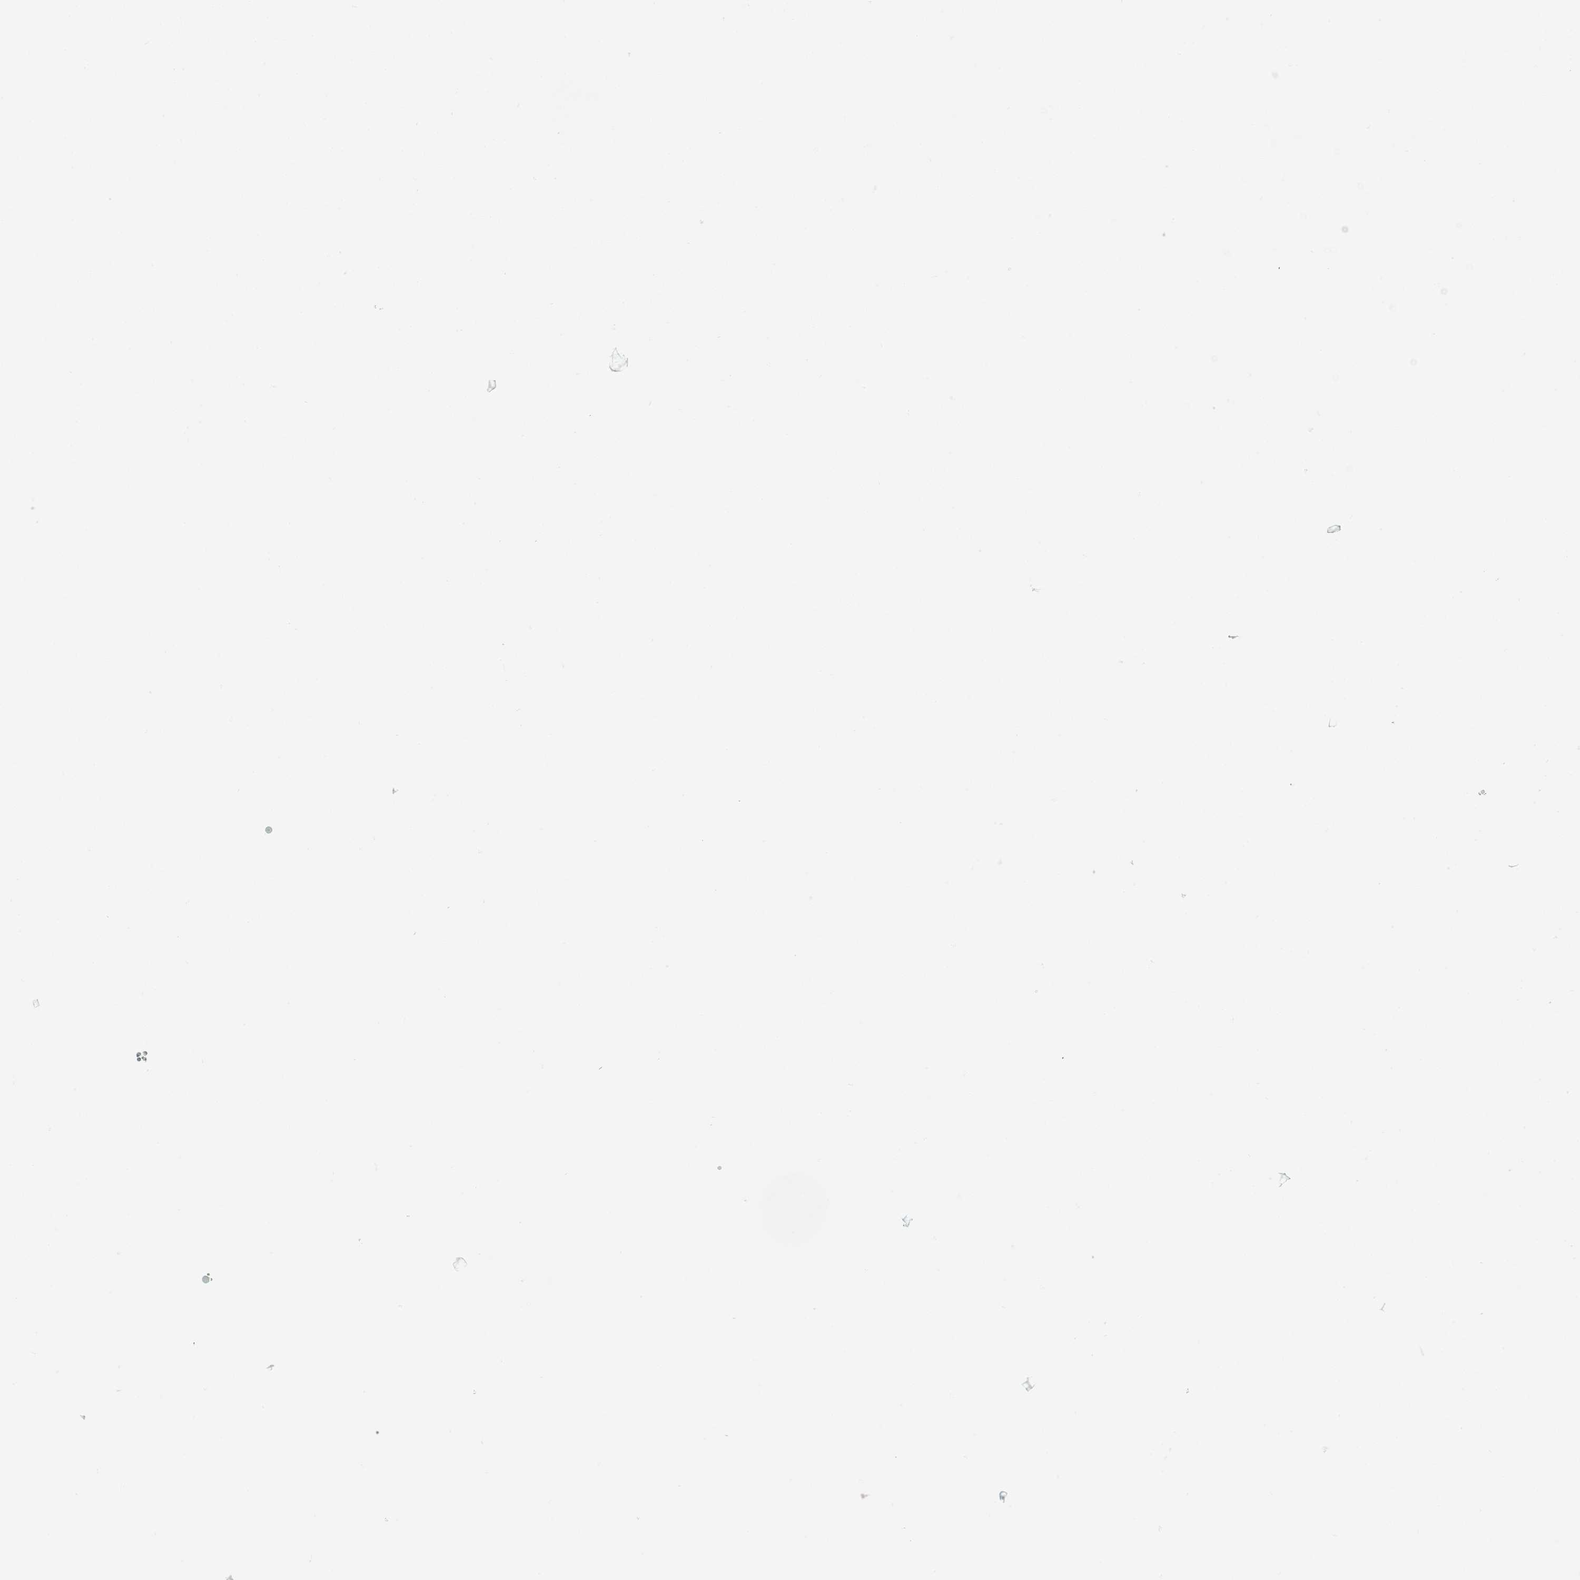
{"staining": {"intensity": "negative", "quantity": "none", "location": "none"}, "tissue": "parathyroid gland", "cell_type": "Glandular cells", "image_type": "normal", "snomed": [{"axis": "morphology", "description": "Normal tissue, NOS"}, {"axis": "topography", "description": "Parathyroid gland"}], "caption": "The histopathology image reveals no staining of glandular cells in benign parathyroid gland.", "gene": "TLX3", "patient": {"sex": "female", "age": 71}}